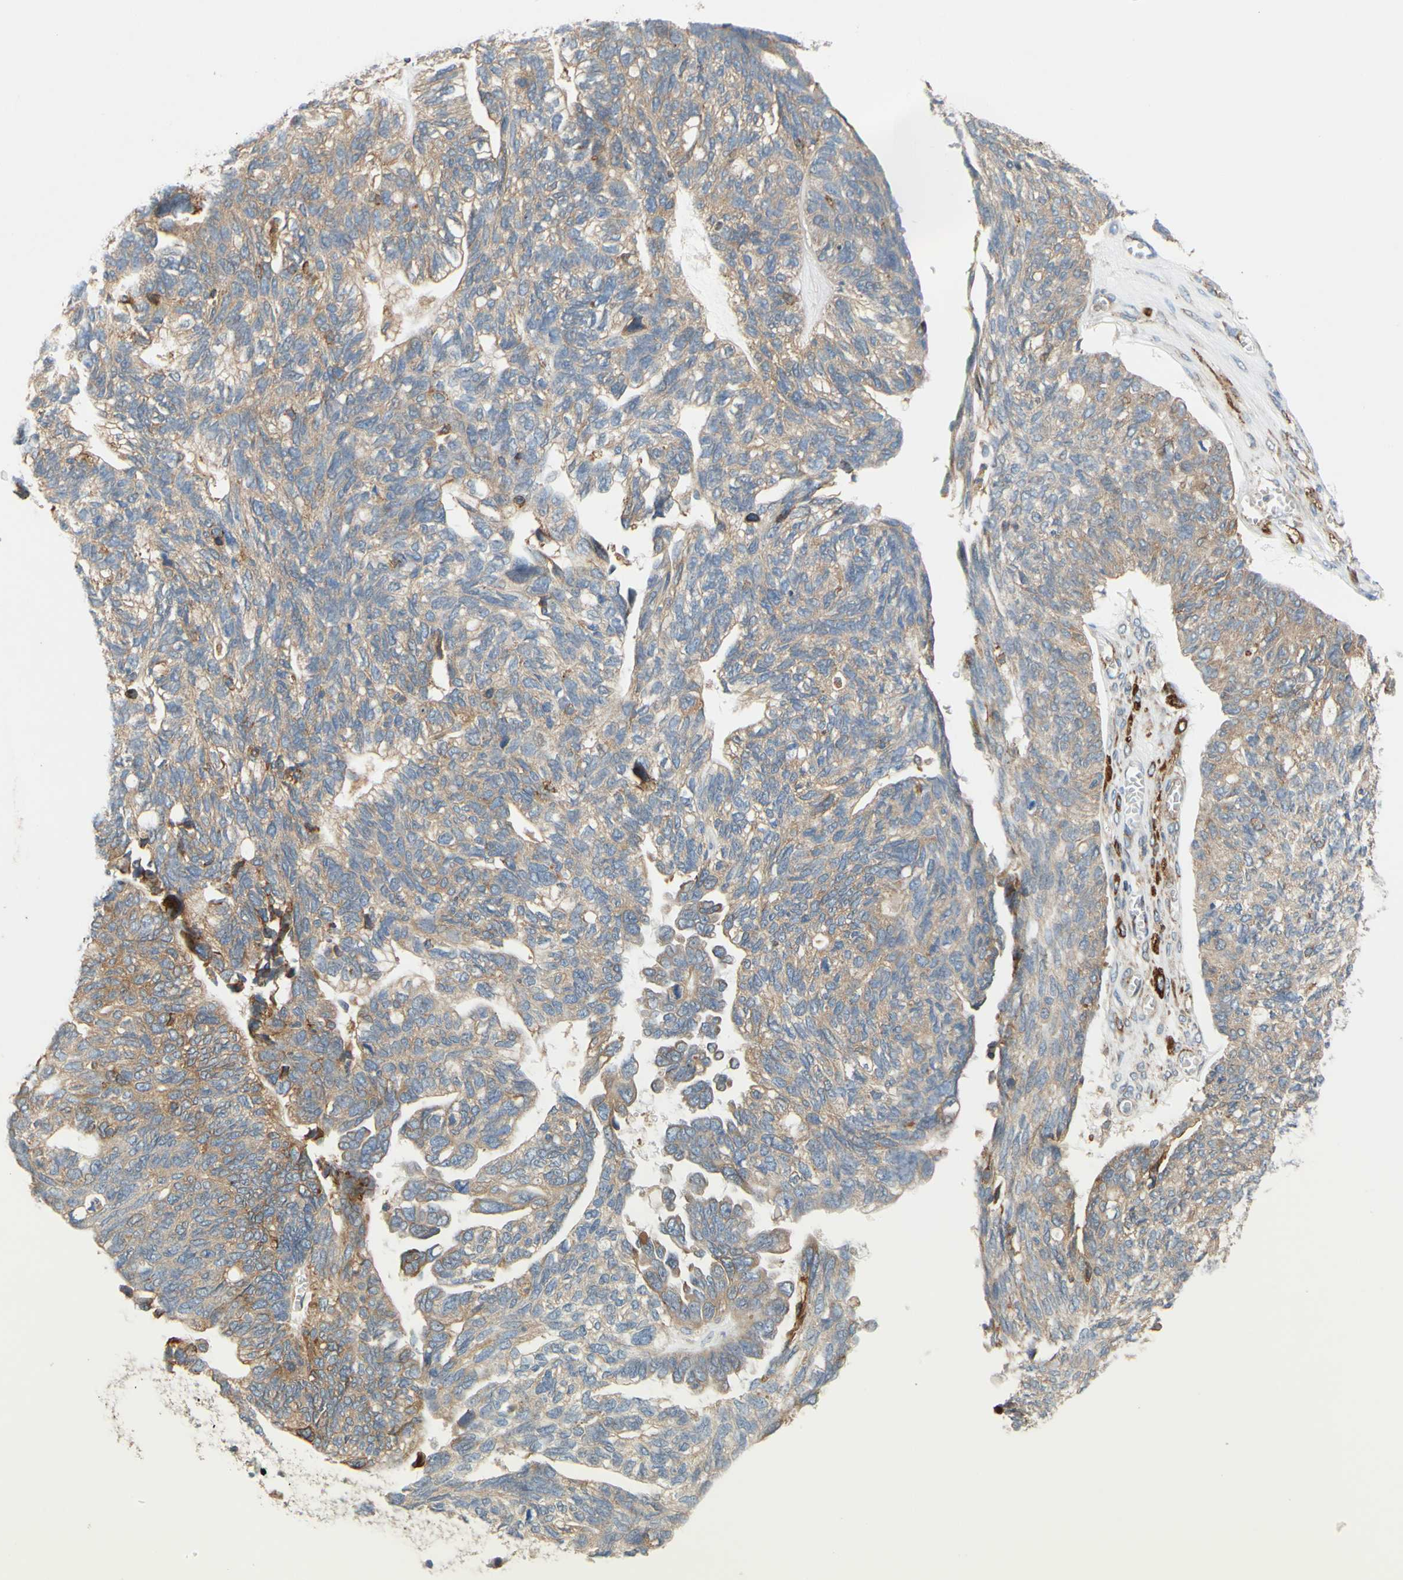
{"staining": {"intensity": "weak", "quantity": "25%-75%", "location": "cytoplasmic/membranous"}, "tissue": "ovarian cancer", "cell_type": "Tumor cells", "image_type": "cancer", "snomed": [{"axis": "morphology", "description": "Cystadenocarcinoma, serous, NOS"}, {"axis": "topography", "description": "Ovary"}], "caption": "Weak cytoplasmic/membranous protein positivity is seen in about 25%-75% of tumor cells in ovarian cancer (serous cystadenocarcinoma).", "gene": "POR", "patient": {"sex": "female", "age": 79}}